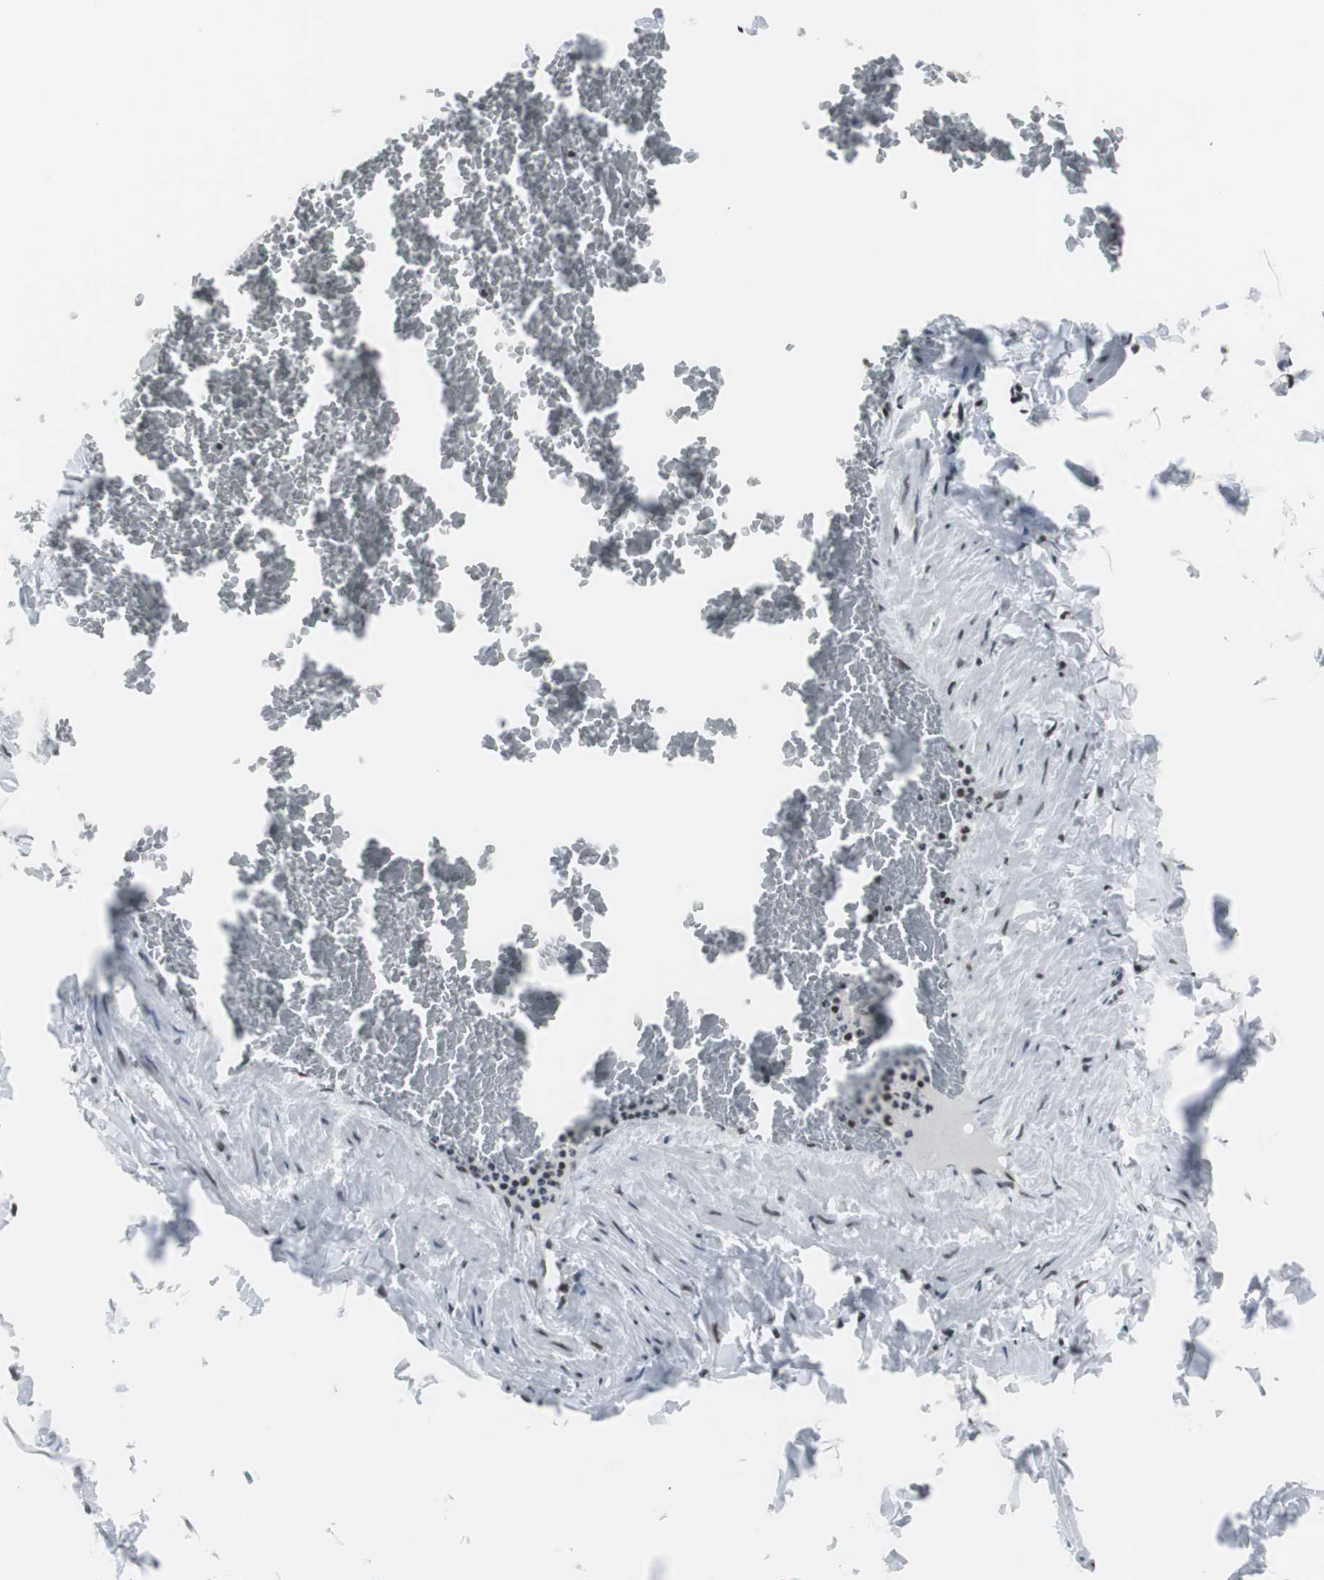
{"staining": {"intensity": "moderate", "quantity": ">75%", "location": "nuclear"}, "tissue": "adipose tissue", "cell_type": "Adipocytes", "image_type": "normal", "snomed": [{"axis": "morphology", "description": "Normal tissue, NOS"}, {"axis": "topography", "description": "Vascular tissue"}], "caption": "Adipocytes reveal medium levels of moderate nuclear staining in approximately >75% of cells in benign adipose tissue. (Brightfield microscopy of DAB IHC at high magnification).", "gene": "XRCC1", "patient": {"sex": "male", "age": 41}}